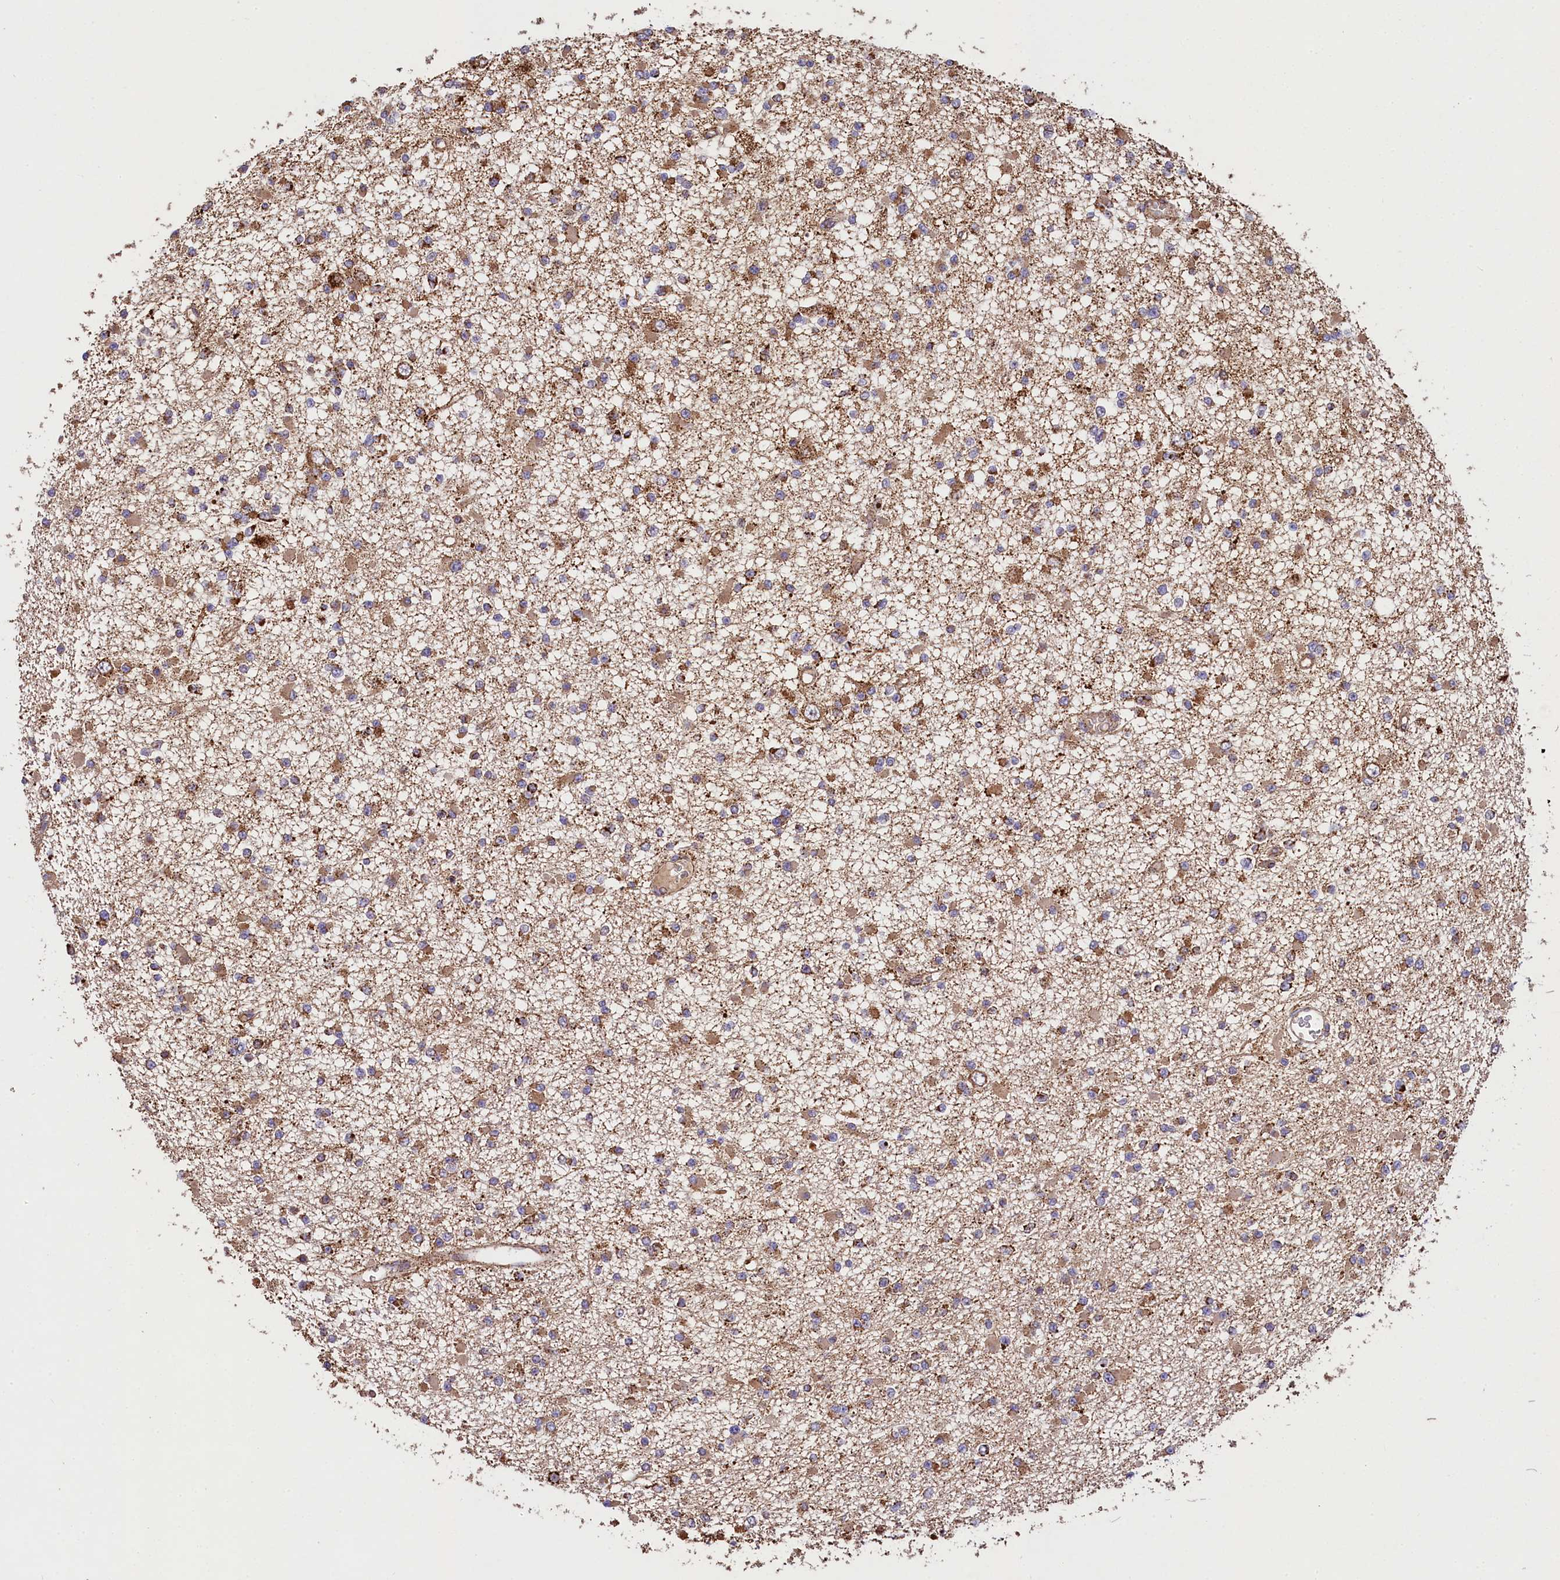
{"staining": {"intensity": "moderate", "quantity": ">75%", "location": "cytoplasmic/membranous"}, "tissue": "glioma", "cell_type": "Tumor cells", "image_type": "cancer", "snomed": [{"axis": "morphology", "description": "Glioma, malignant, Low grade"}, {"axis": "topography", "description": "Brain"}], "caption": "A brown stain labels moderate cytoplasmic/membranous expression of a protein in human glioma tumor cells. Immunohistochemistry stains the protein of interest in brown and the nuclei are stained blue.", "gene": "CLYBL", "patient": {"sex": "female", "age": 22}}